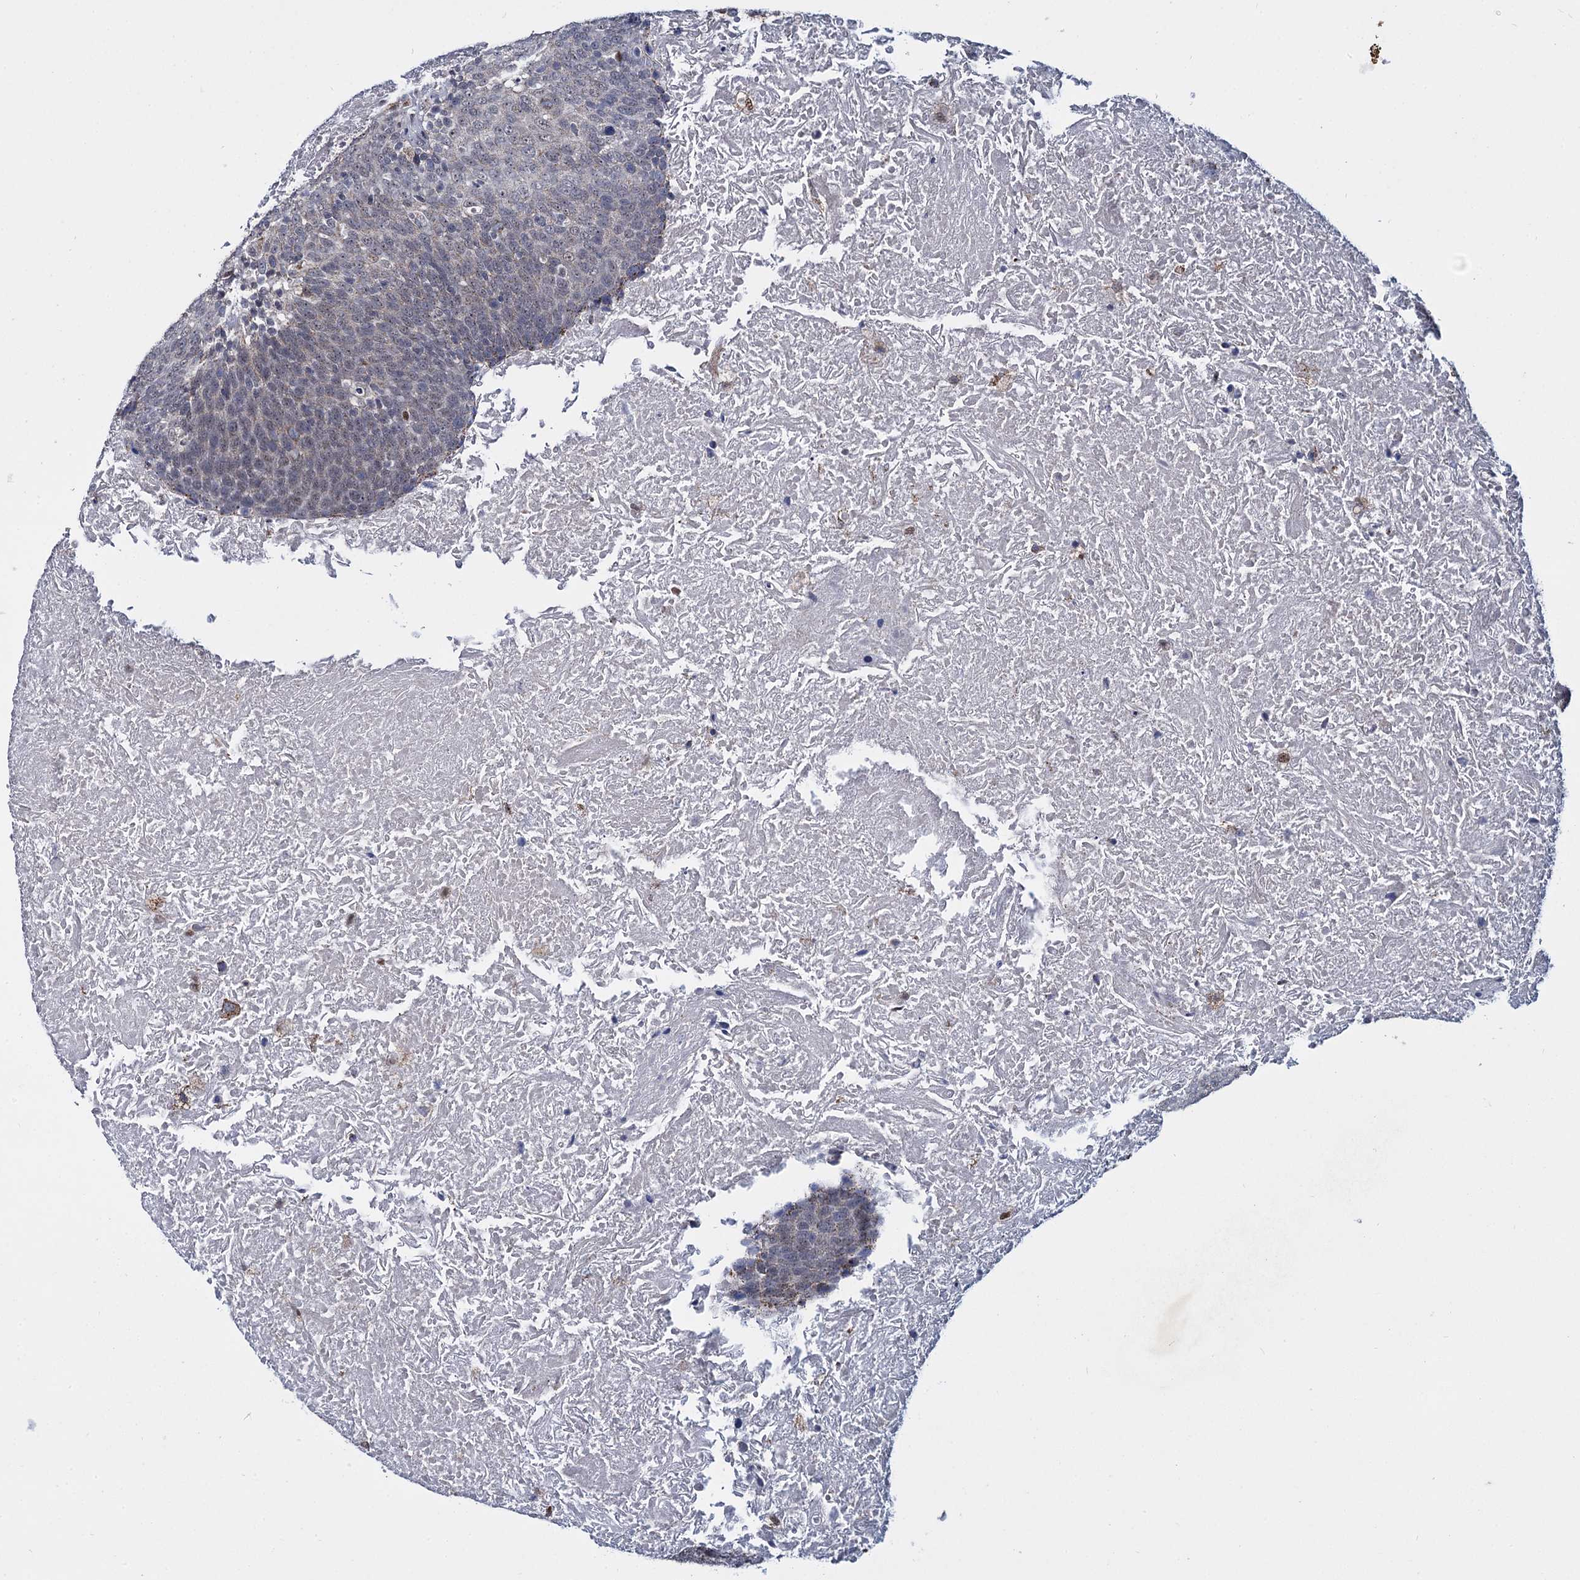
{"staining": {"intensity": "negative", "quantity": "none", "location": "none"}, "tissue": "head and neck cancer", "cell_type": "Tumor cells", "image_type": "cancer", "snomed": [{"axis": "morphology", "description": "Squamous cell carcinoma, NOS"}, {"axis": "morphology", "description": "Squamous cell carcinoma, metastatic, NOS"}, {"axis": "topography", "description": "Lymph node"}, {"axis": "topography", "description": "Head-Neck"}], "caption": "Head and neck cancer was stained to show a protein in brown. There is no significant staining in tumor cells. Brightfield microscopy of IHC stained with DAB (brown) and hematoxylin (blue), captured at high magnification.", "gene": "RPUSD4", "patient": {"sex": "male", "age": 62}}